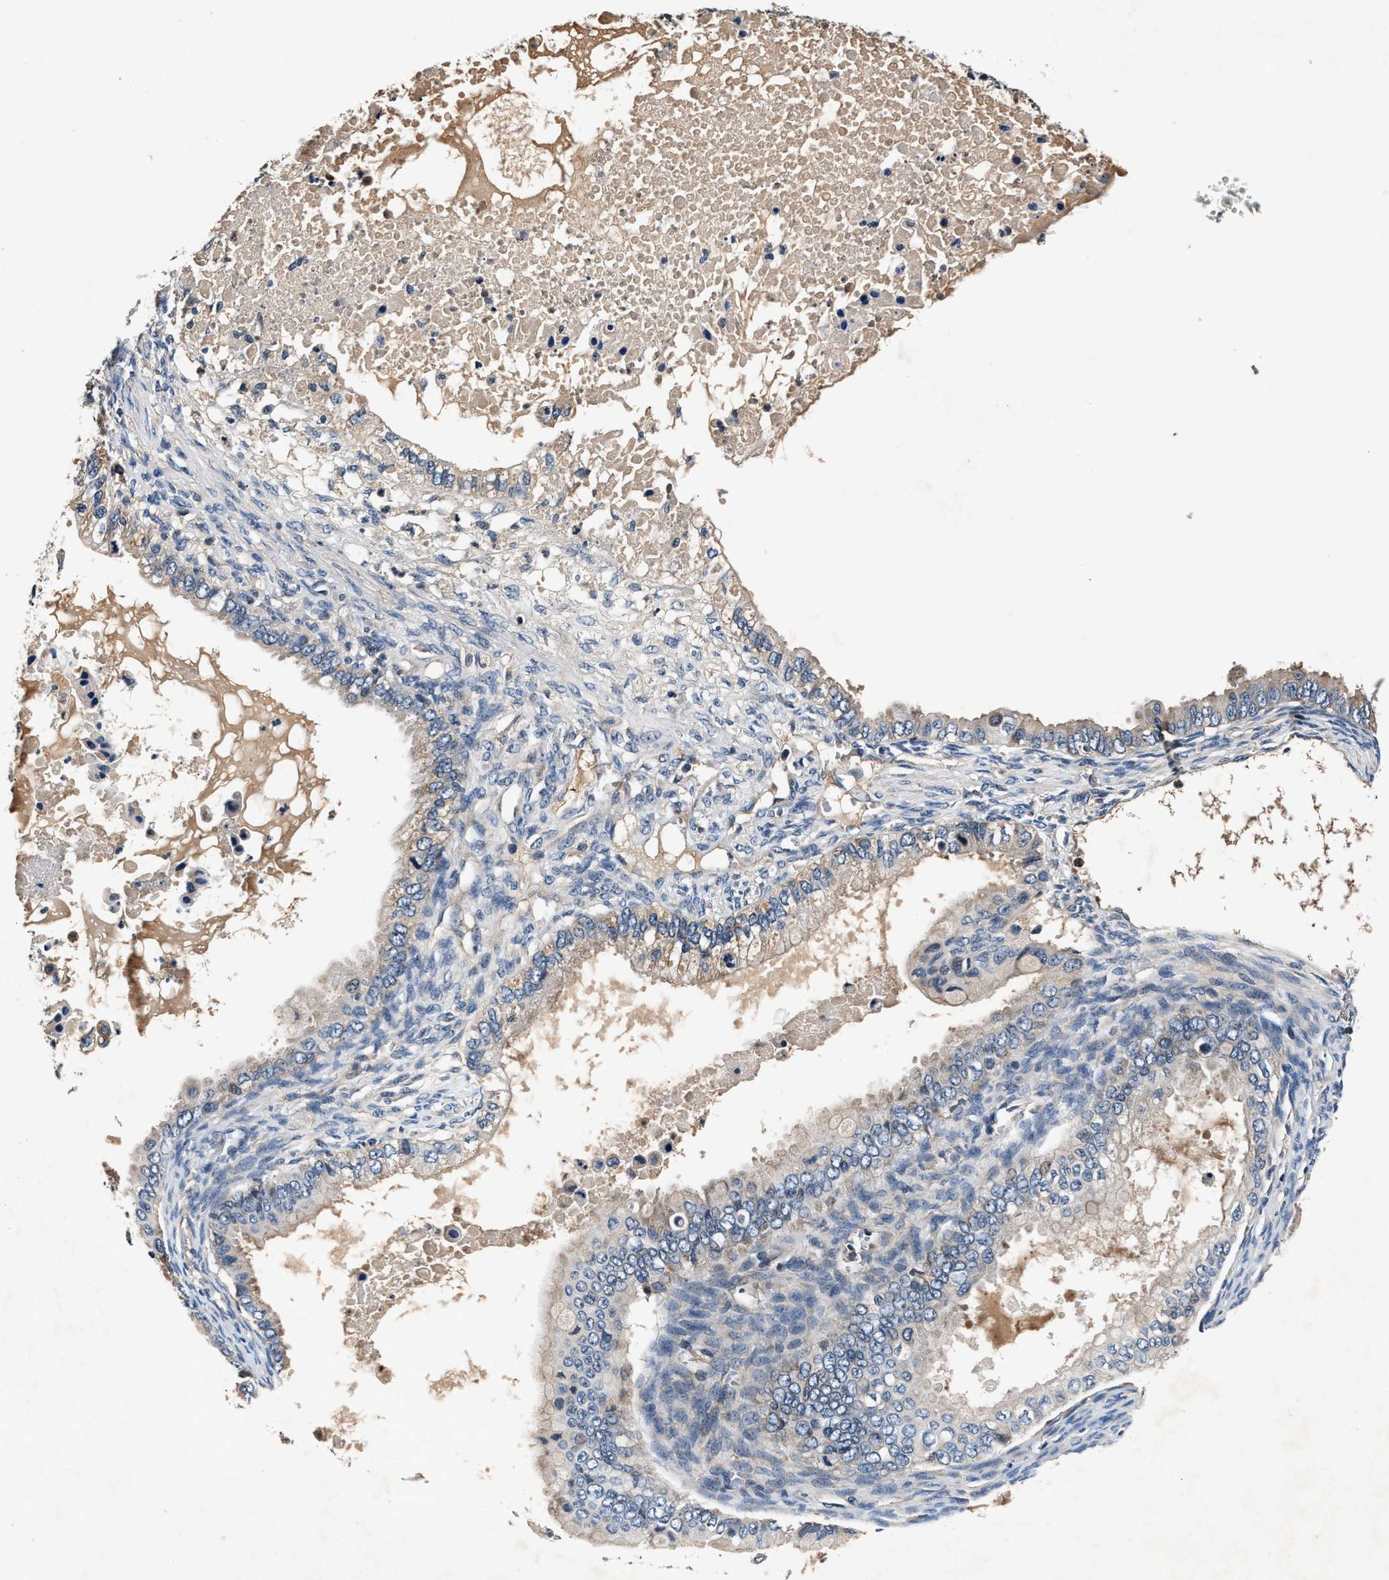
{"staining": {"intensity": "negative", "quantity": "none", "location": "none"}, "tissue": "ovarian cancer", "cell_type": "Tumor cells", "image_type": "cancer", "snomed": [{"axis": "morphology", "description": "Cystadenocarcinoma, mucinous, NOS"}, {"axis": "topography", "description": "Ovary"}], "caption": "Ovarian cancer stained for a protein using immunohistochemistry reveals no expression tumor cells.", "gene": "IMMT", "patient": {"sex": "female", "age": 80}}